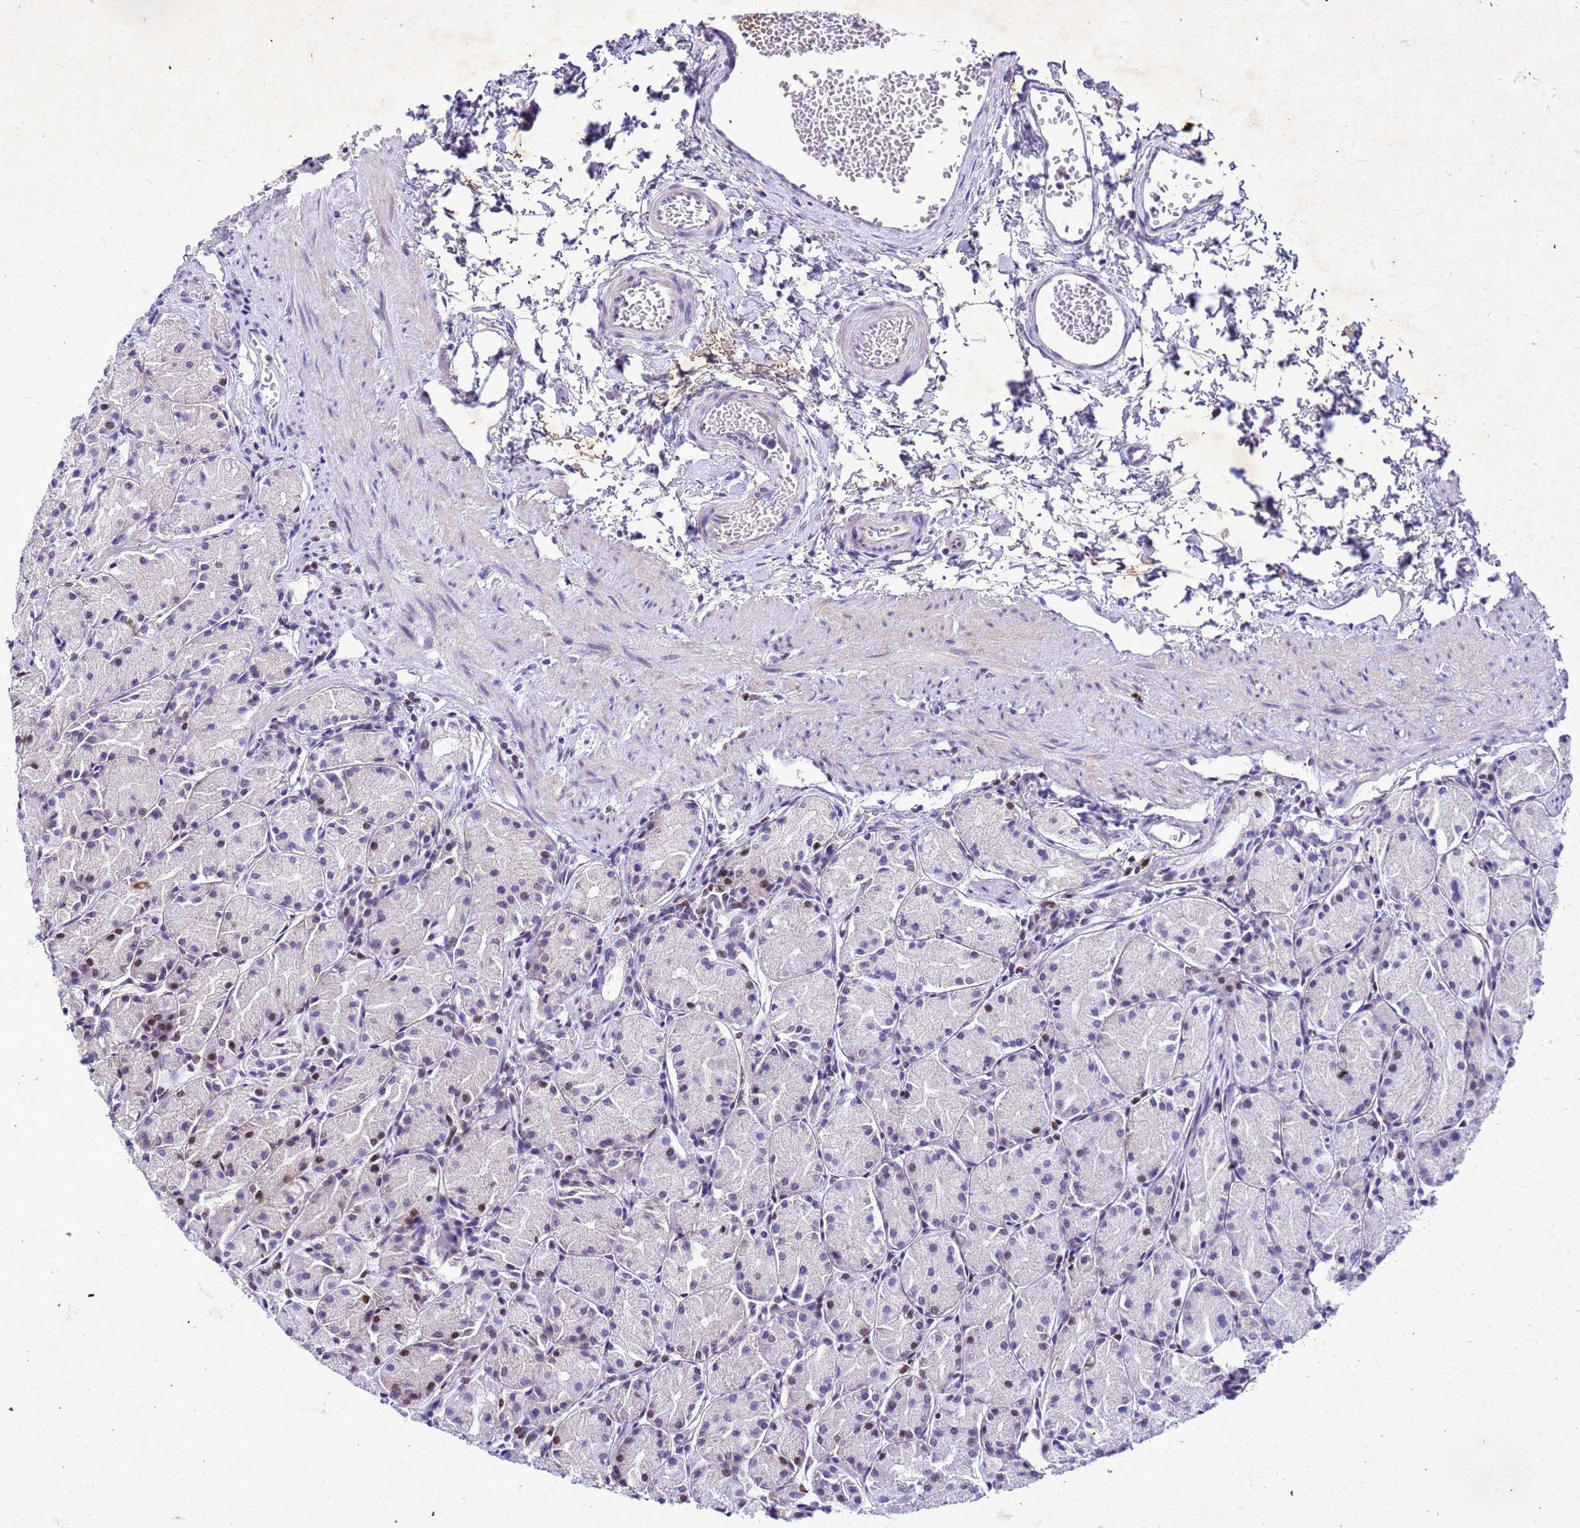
{"staining": {"intensity": "moderate", "quantity": "<25%", "location": "cytoplasmic/membranous,nuclear"}, "tissue": "stomach", "cell_type": "Glandular cells", "image_type": "normal", "snomed": [{"axis": "morphology", "description": "Normal tissue, NOS"}, {"axis": "topography", "description": "Stomach, upper"}], "caption": "Protein expression by immunohistochemistry (IHC) reveals moderate cytoplasmic/membranous,nuclear expression in about <25% of glandular cells in benign stomach. Nuclei are stained in blue.", "gene": "COPS9", "patient": {"sex": "male", "age": 47}}